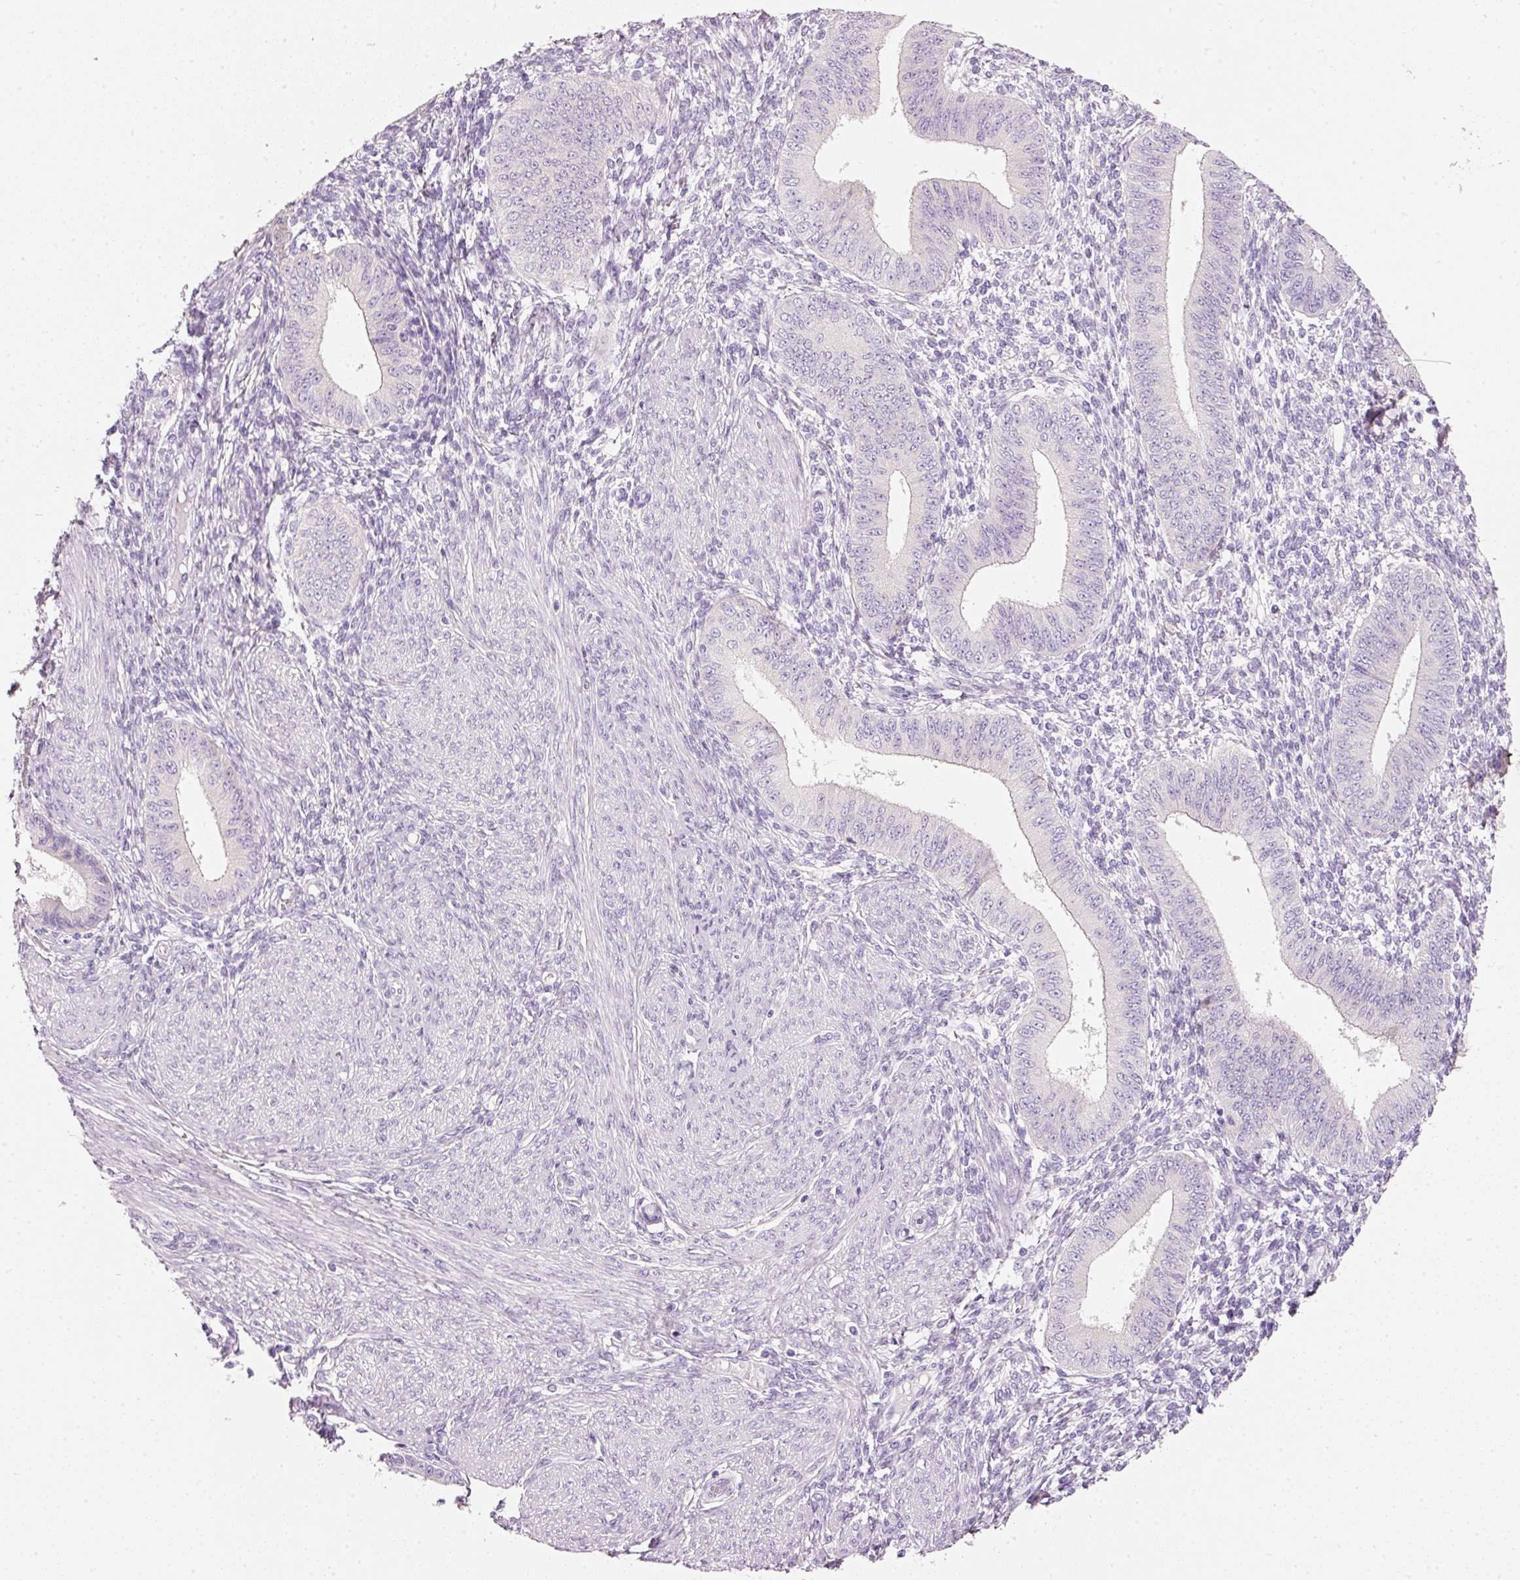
{"staining": {"intensity": "negative", "quantity": "none", "location": "none"}, "tissue": "endometrium", "cell_type": "Cells in endometrial stroma", "image_type": "normal", "snomed": [{"axis": "morphology", "description": "Normal tissue, NOS"}, {"axis": "topography", "description": "Endometrium"}], "caption": "An immunohistochemistry (IHC) histopathology image of normal endometrium is shown. There is no staining in cells in endometrial stroma of endometrium. The staining is performed using DAB (3,3'-diaminobenzidine) brown chromogen with nuclei counter-stained in using hematoxylin.", "gene": "PDXDC1", "patient": {"sex": "female", "age": 49}}